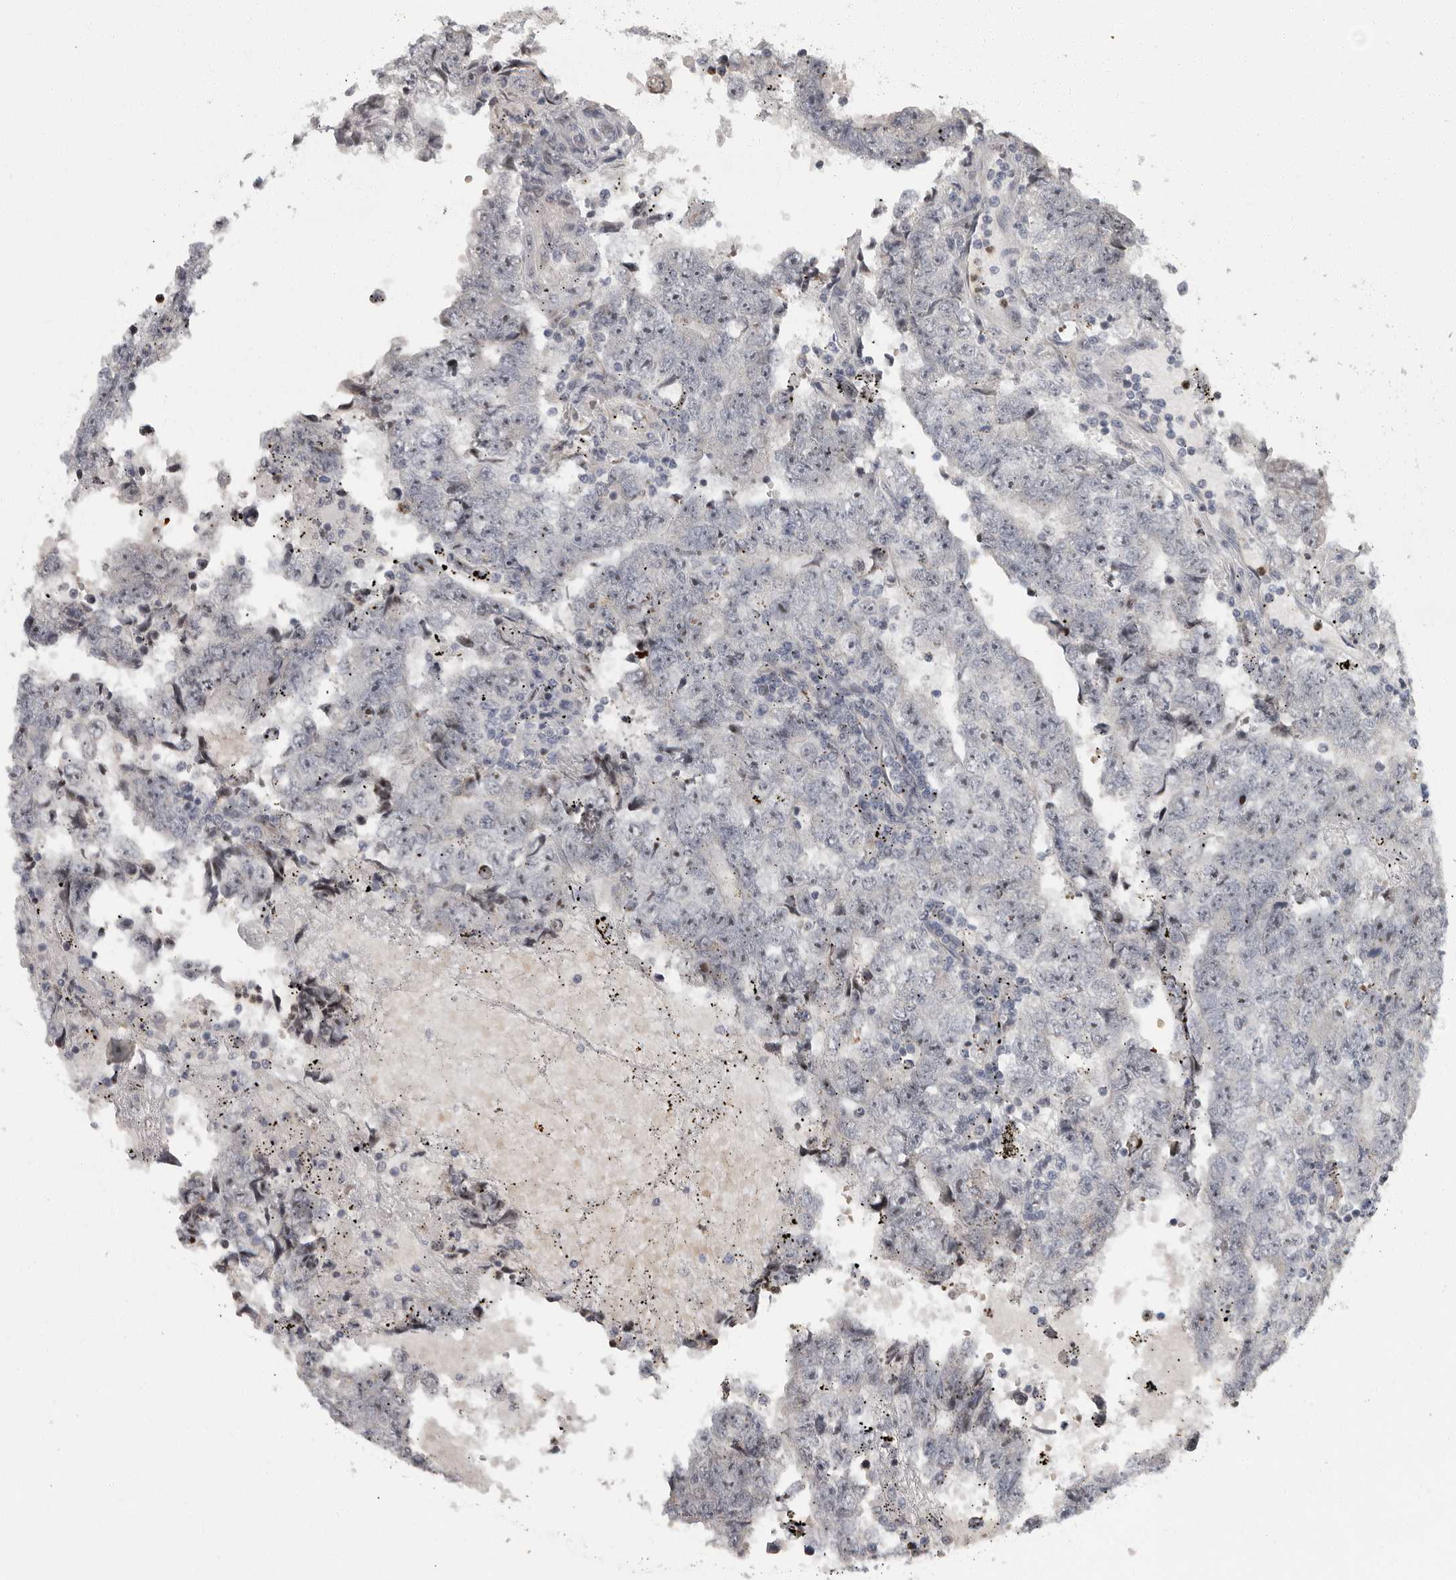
{"staining": {"intensity": "negative", "quantity": "none", "location": "none"}, "tissue": "testis cancer", "cell_type": "Tumor cells", "image_type": "cancer", "snomed": [{"axis": "morphology", "description": "Carcinoma, Embryonal, NOS"}, {"axis": "topography", "description": "Testis"}], "caption": "The photomicrograph demonstrates no significant staining in tumor cells of testis cancer (embryonal carcinoma).", "gene": "PDCD11", "patient": {"sex": "male", "age": 25}}